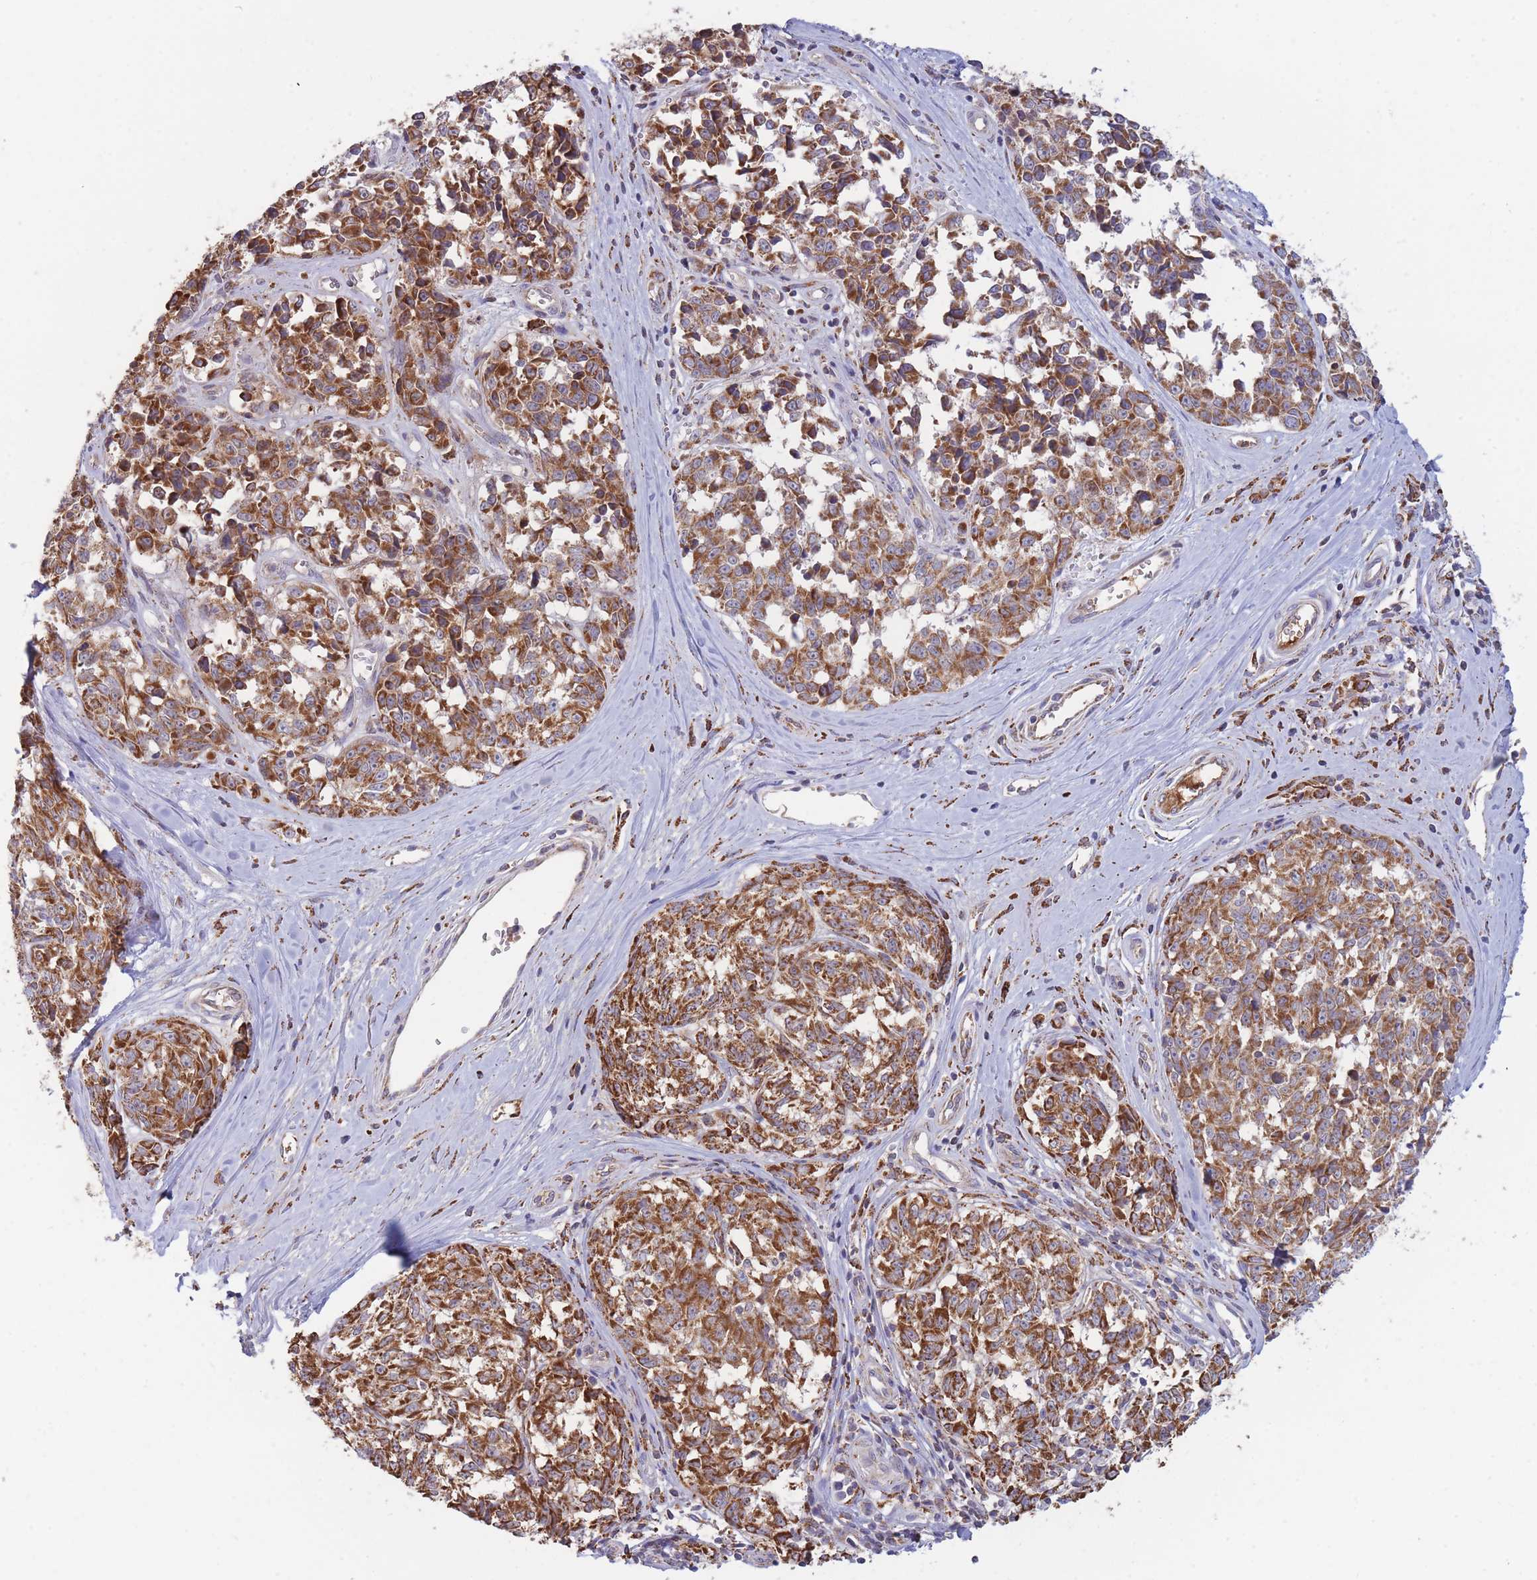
{"staining": {"intensity": "strong", "quantity": ">75%", "location": "cytoplasmic/membranous"}, "tissue": "melanoma", "cell_type": "Tumor cells", "image_type": "cancer", "snomed": [{"axis": "morphology", "description": "Normal tissue, NOS"}, {"axis": "morphology", "description": "Malignant melanoma, NOS"}, {"axis": "topography", "description": "Skin"}], "caption": "IHC of melanoma reveals high levels of strong cytoplasmic/membranous expression in approximately >75% of tumor cells. (IHC, brightfield microscopy, high magnification).", "gene": "MRPL17", "patient": {"sex": "female", "age": 64}}